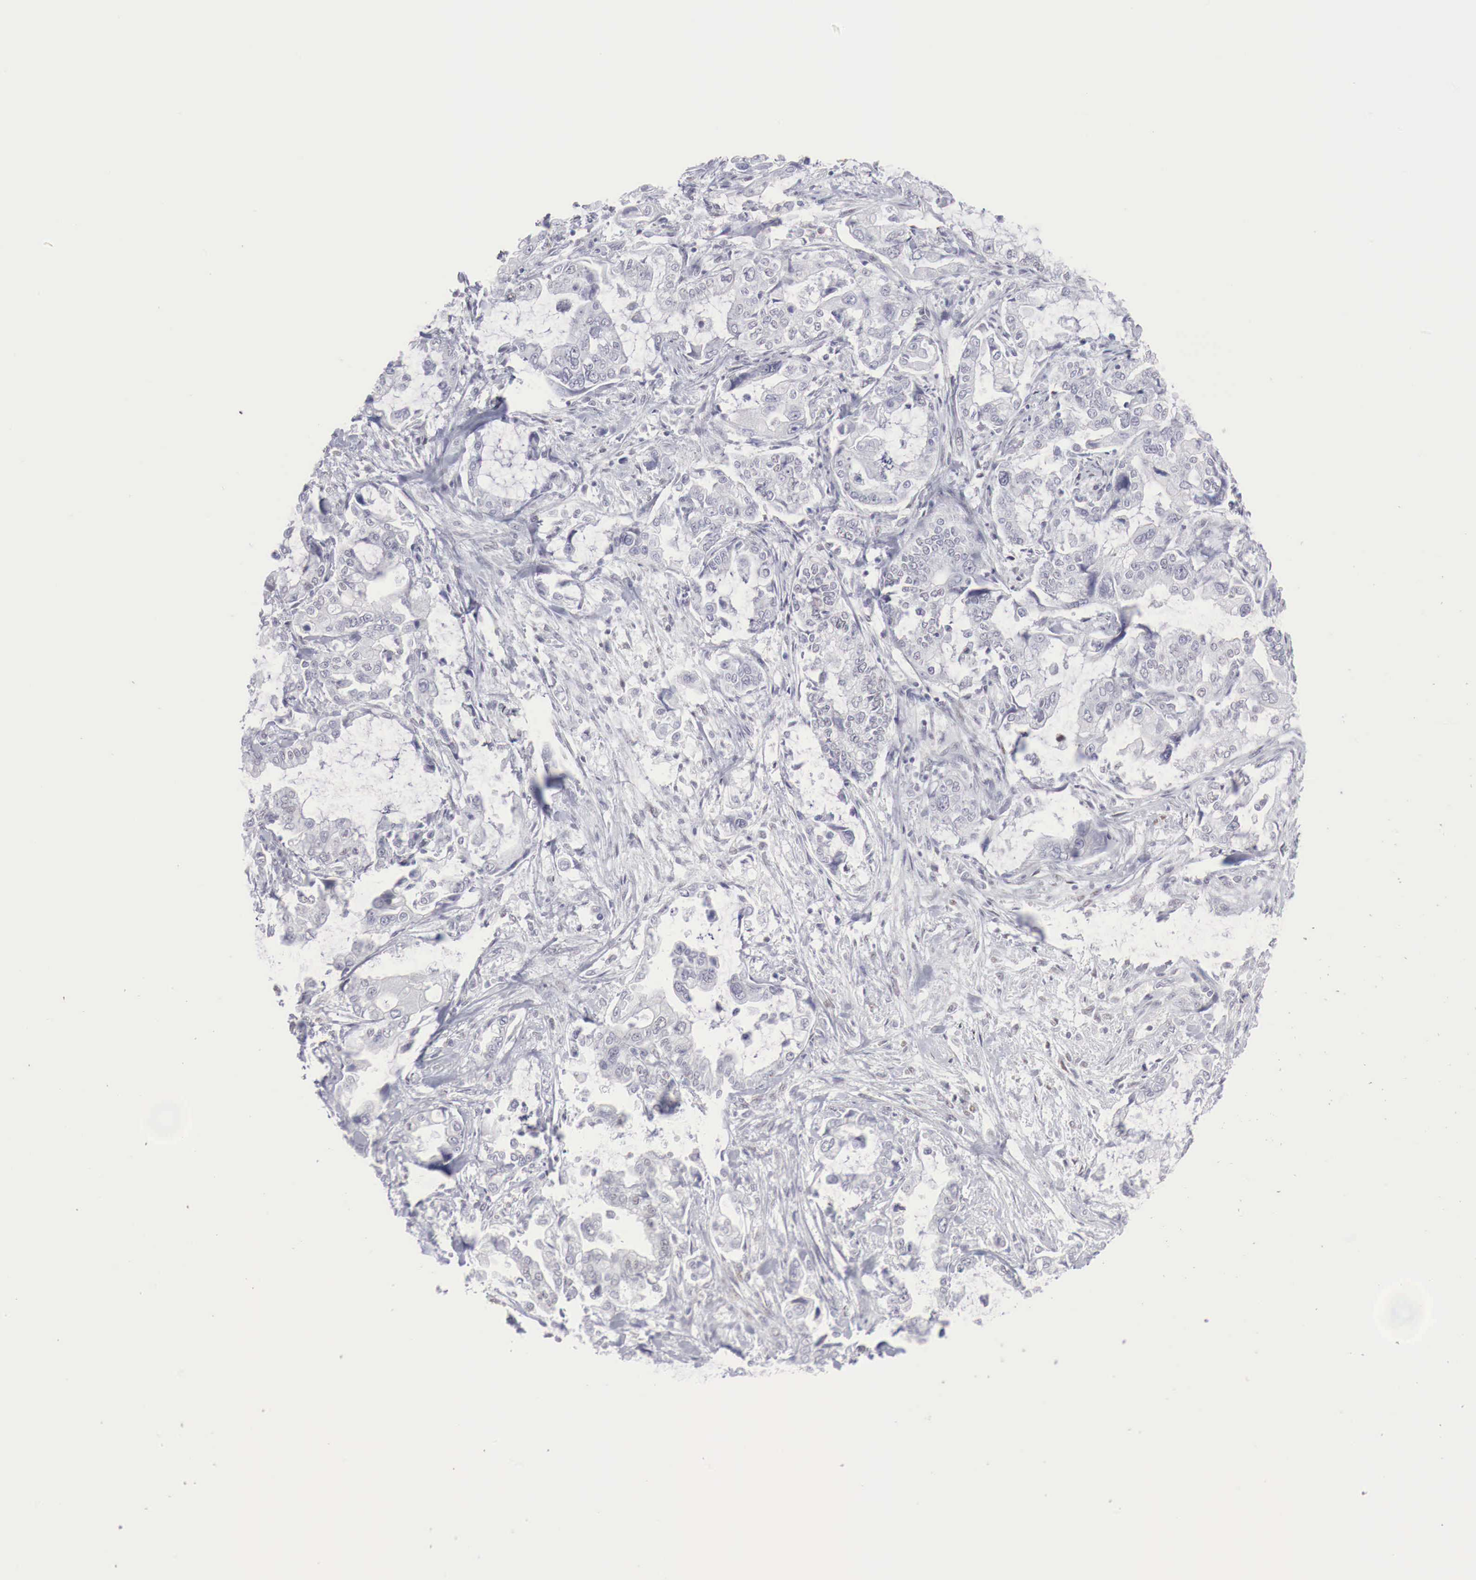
{"staining": {"intensity": "negative", "quantity": "none", "location": "none"}, "tissue": "stomach cancer", "cell_type": "Tumor cells", "image_type": "cancer", "snomed": [{"axis": "morphology", "description": "Adenocarcinoma, NOS"}, {"axis": "topography", "description": "Pancreas"}, {"axis": "topography", "description": "Stomach, upper"}], "caption": "Immunohistochemistry micrograph of adenocarcinoma (stomach) stained for a protein (brown), which displays no staining in tumor cells.", "gene": "FOXP2", "patient": {"sex": "male", "age": 77}}